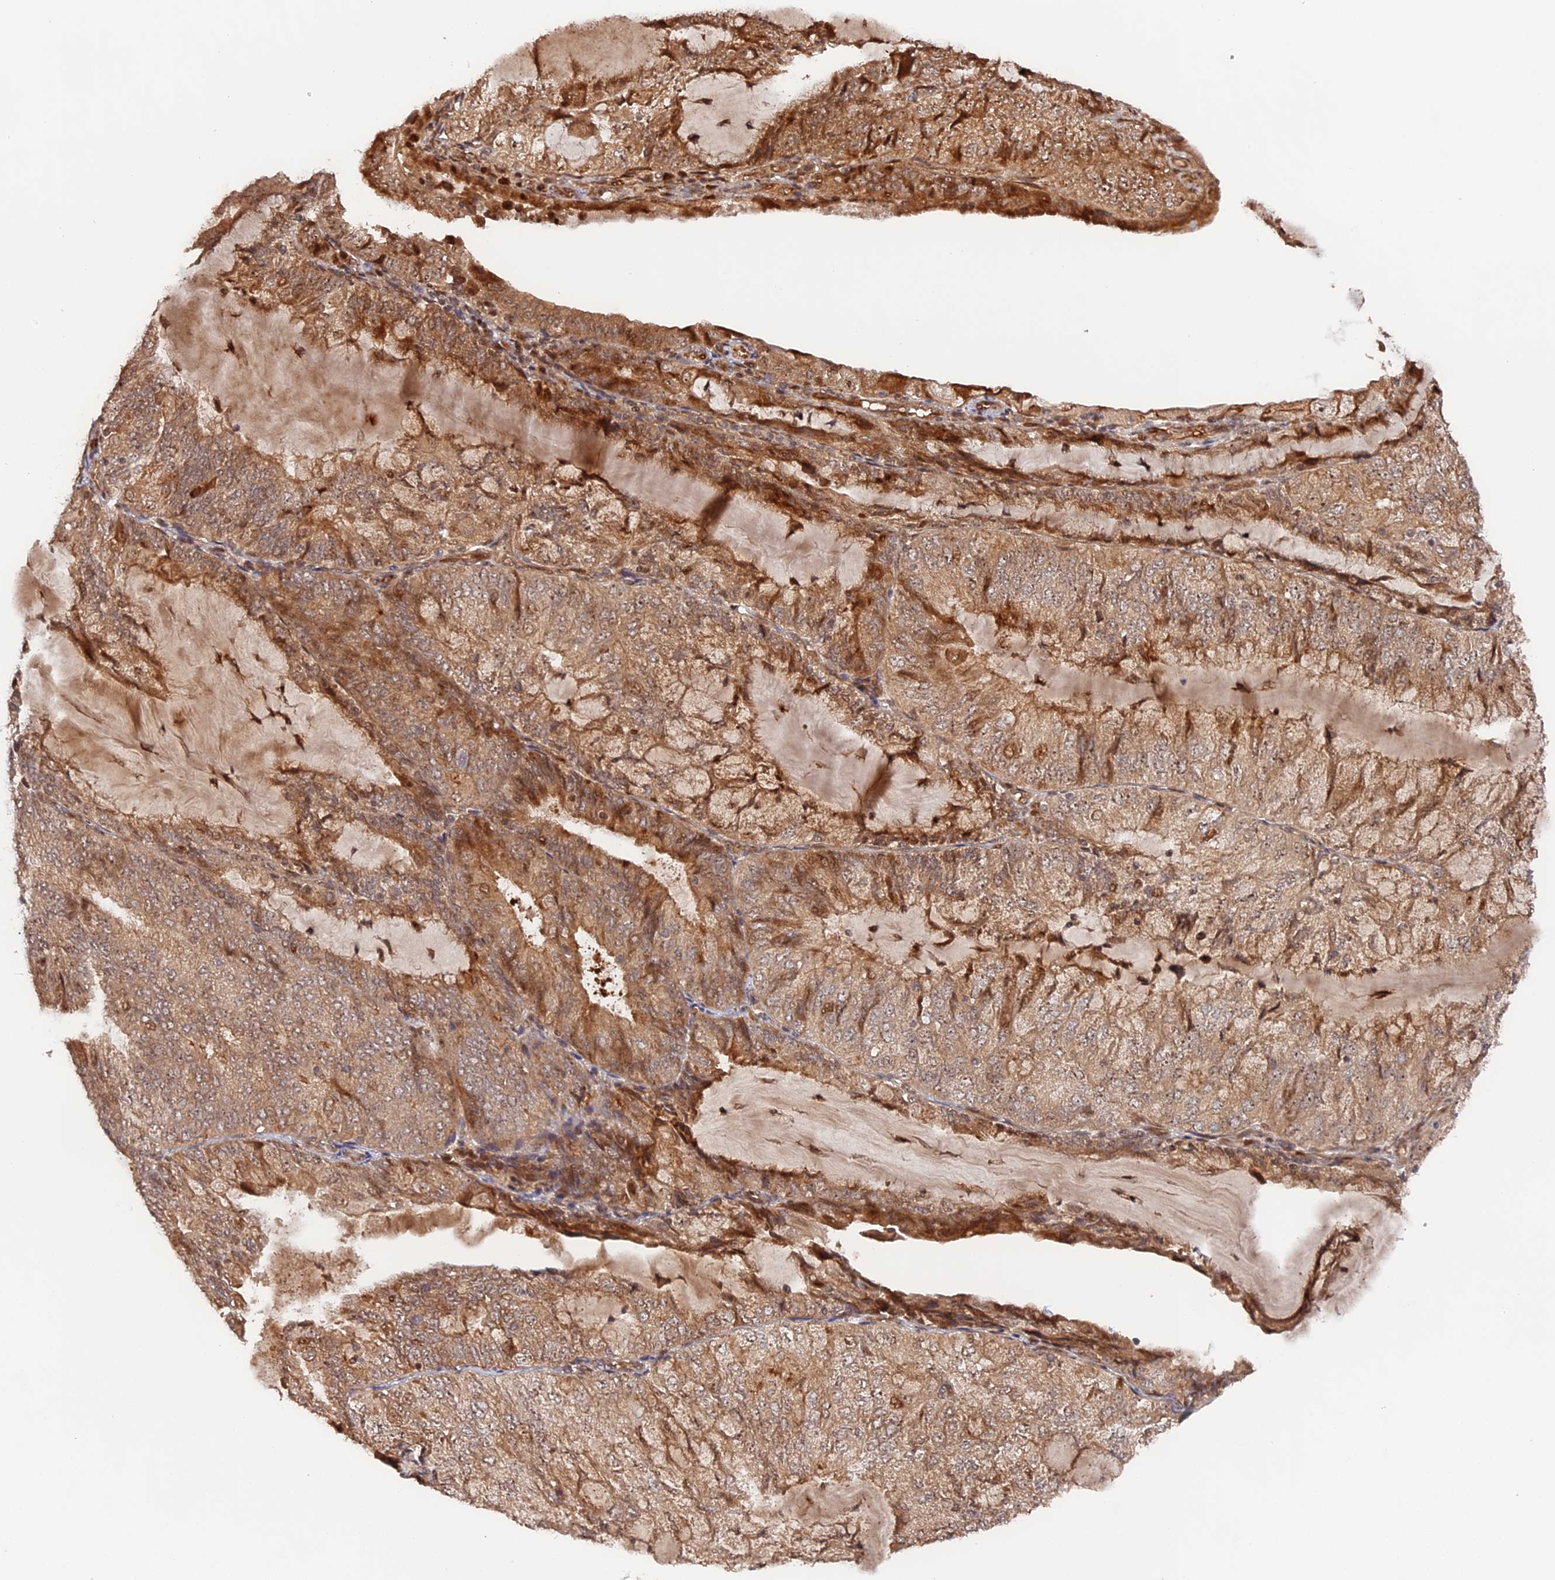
{"staining": {"intensity": "moderate", "quantity": ">75%", "location": "cytoplasmic/membranous,nuclear"}, "tissue": "endometrial cancer", "cell_type": "Tumor cells", "image_type": "cancer", "snomed": [{"axis": "morphology", "description": "Adenocarcinoma, NOS"}, {"axis": "topography", "description": "Endometrium"}], "caption": "Immunohistochemistry (IHC) staining of adenocarcinoma (endometrial), which demonstrates medium levels of moderate cytoplasmic/membranous and nuclear staining in approximately >75% of tumor cells indicating moderate cytoplasmic/membranous and nuclear protein expression. The staining was performed using DAB (brown) for protein detection and nuclei were counterstained in hematoxylin (blue).", "gene": "ANKRD24", "patient": {"sex": "female", "age": 81}}